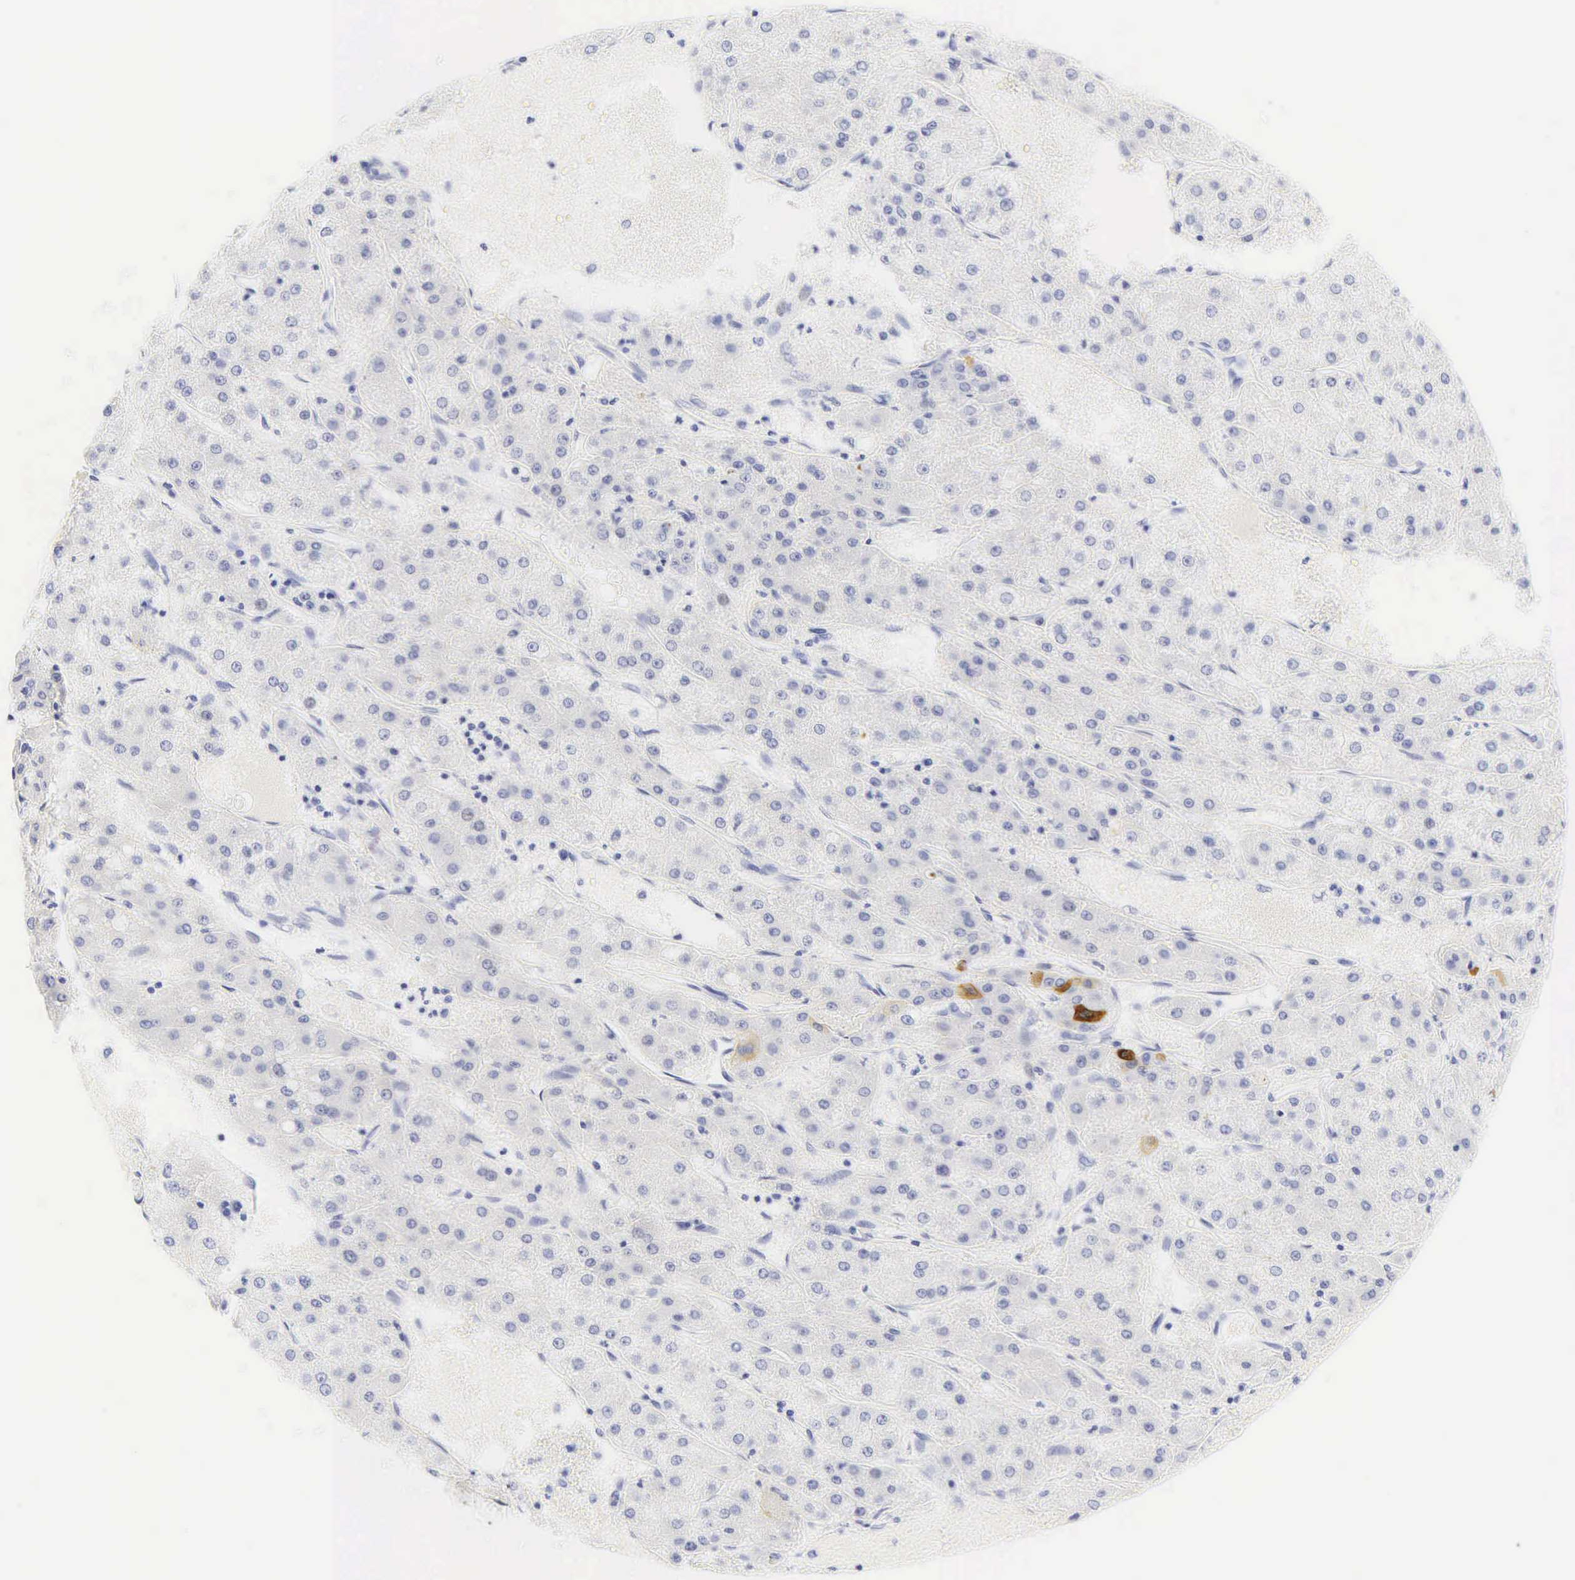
{"staining": {"intensity": "negative", "quantity": "none", "location": "none"}, "tissue": "liver cancer", "cell_type": "Tumor cells", "image_type": "cancer", "snomed": [{"axis": "morphology", "description": "Carcinoma, Hepatocellular, NOS"}, {"axis": "topography", "description": "Liver"}], "caption": "Tumor cells are negative for protein expression in human liver cancer (hepatocellular carcinoma). (Brightfield microscopy of DAB immunohistochemistry (IHC) at high magnification).", "gene": "KRT20", "patient": {"sex": "female", "age": 52}}